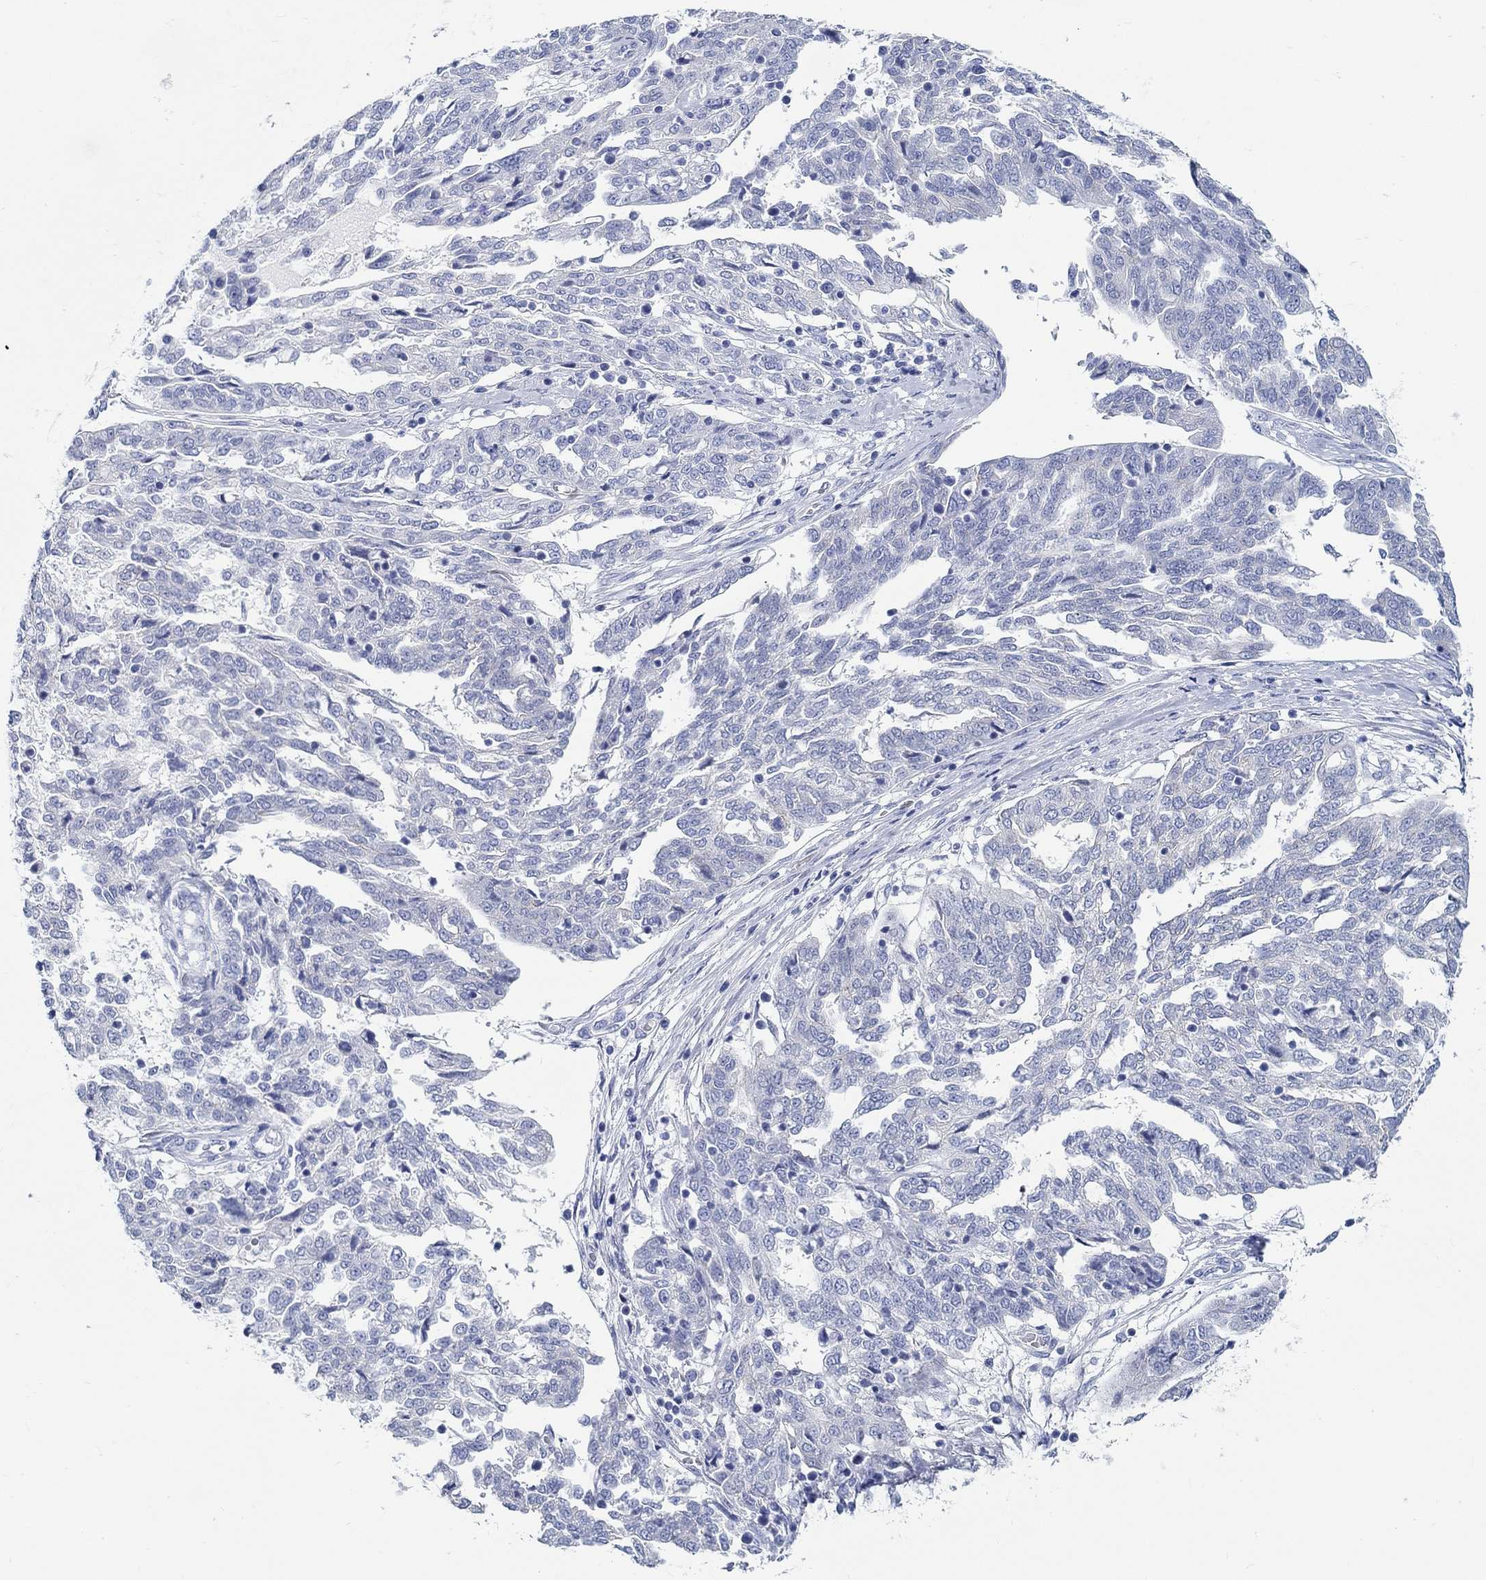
{"staining": {"intensity": "negative", "quantity": "none", "location": "none"}, "tissue": "ovarian cancer", "cell_type": "Tumor cells", "image_type": "cancer", "snomed": [{"axis": "morphology", "description": "Cystadenocarcinoma, serous, NOS"}, {"axis": "topography", "description": "Ovary"}], "caption": "Tumor cells show no significant positivity in serous cystadenocarcinoma (ovarian).", "gene": "RD3L", "patient": {"sex": "female", "age": 67}}